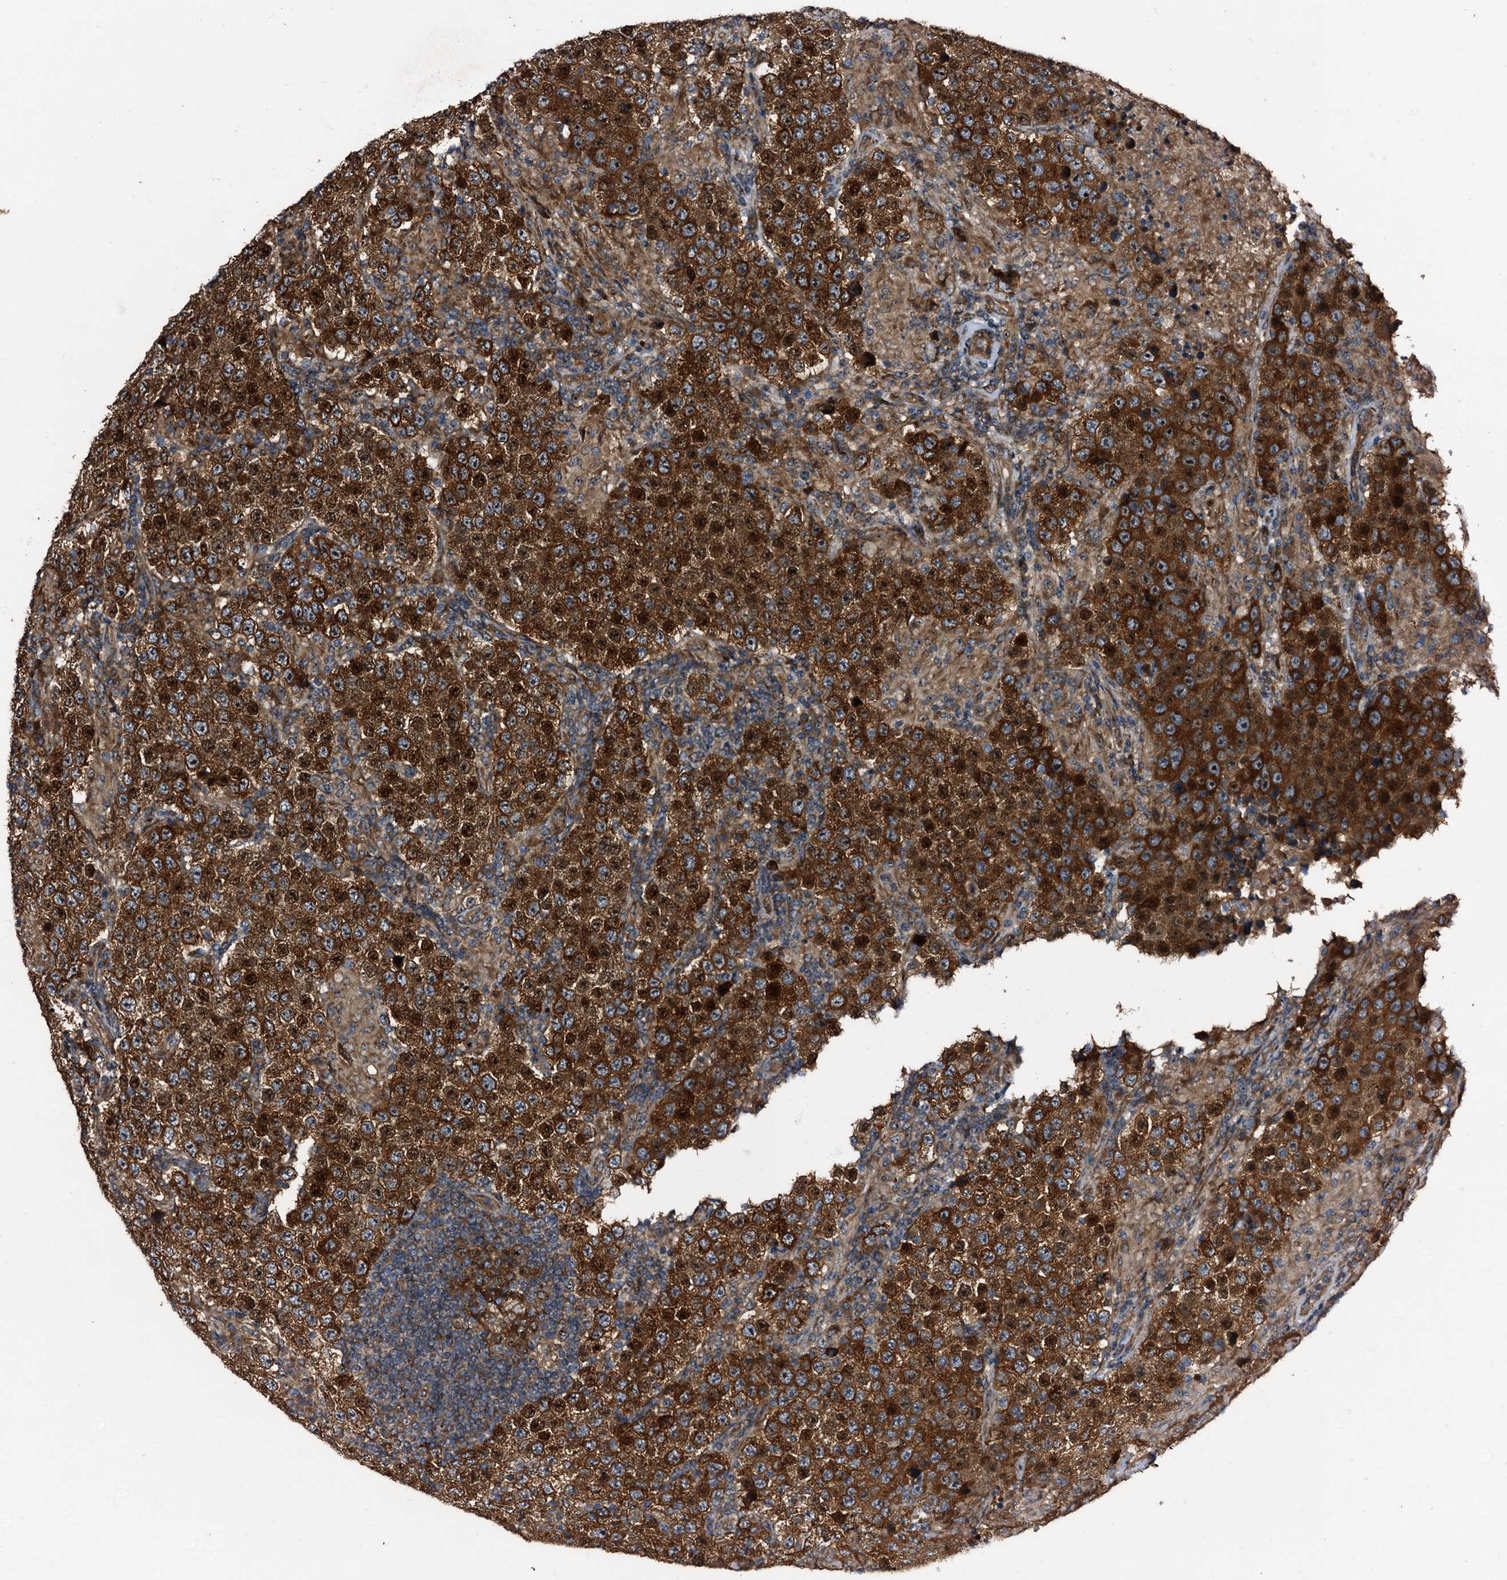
{"staining": {"intensity": "strong", "quantity": ">75%", "location": "cytoplasmic/membranous,nuclear"}, "tissue": "testis cancer", "cell_type": "Tumor cells", "image_type": "cancer", "snomed": [{"axis": "morphology", "description": "Normal tissue, NOS"}, {"axis": "morphology", "description": "Urothelial carcinoma, High grade"}, {"axis": "morphology", "description": "Seminoma, NOS"}, {"axis": "morphology", "description": "Carcinoma, Embryonal, NOS"}, {"axis": "topography", "description": "Urinary bladder"}, {"axis": "topography", "description": "Testis"}], "caption": "A micrograph of human seminoma (testis) stained for a protein reveals strong cytoplasmic/membranous and nuclear brown staining in tumor cells.", "gene": "PEX5", "patient": {"sex": "male", "age": 41}}